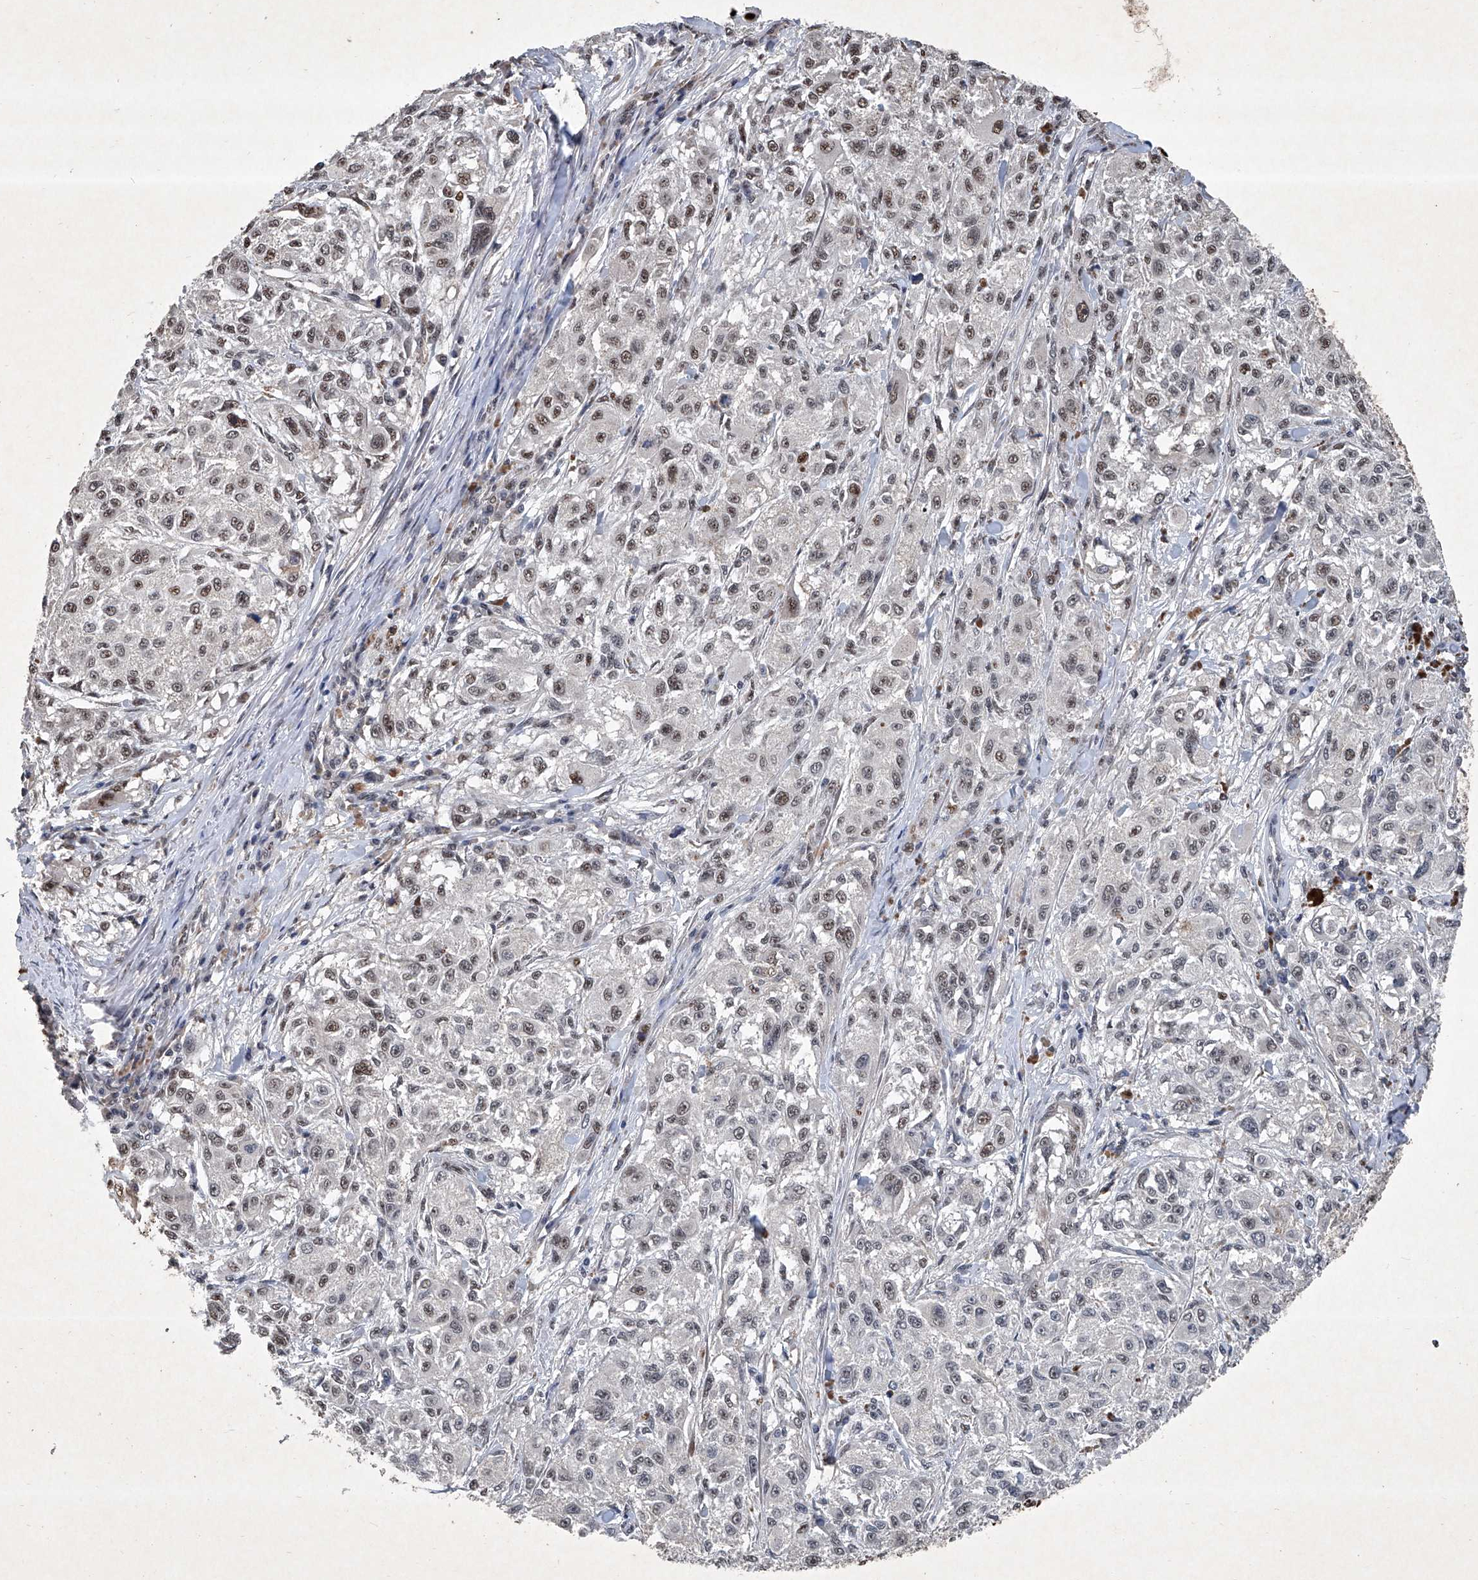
{"staining": {"intensity": "strong", "quantity": "25%-75%", "location": "nuclear"}, "tissue": "melanoma", "cell_type": "Tumor cells", "image_type": "cancer", "snomed": [{"axis": "morphology", "description": "Necrosis, NOS"}, {"axis": "morphology", "description": "Malignant melanoma, NOS"}, {"axis": "topography", "description": "Skin"}], "caption": "Strong nuclear positivity is appreciated in about 25%-75% of tumor cells in melanoma.", "gene": "DDX39B", "patient": {"sex": "female", "age": 87}}